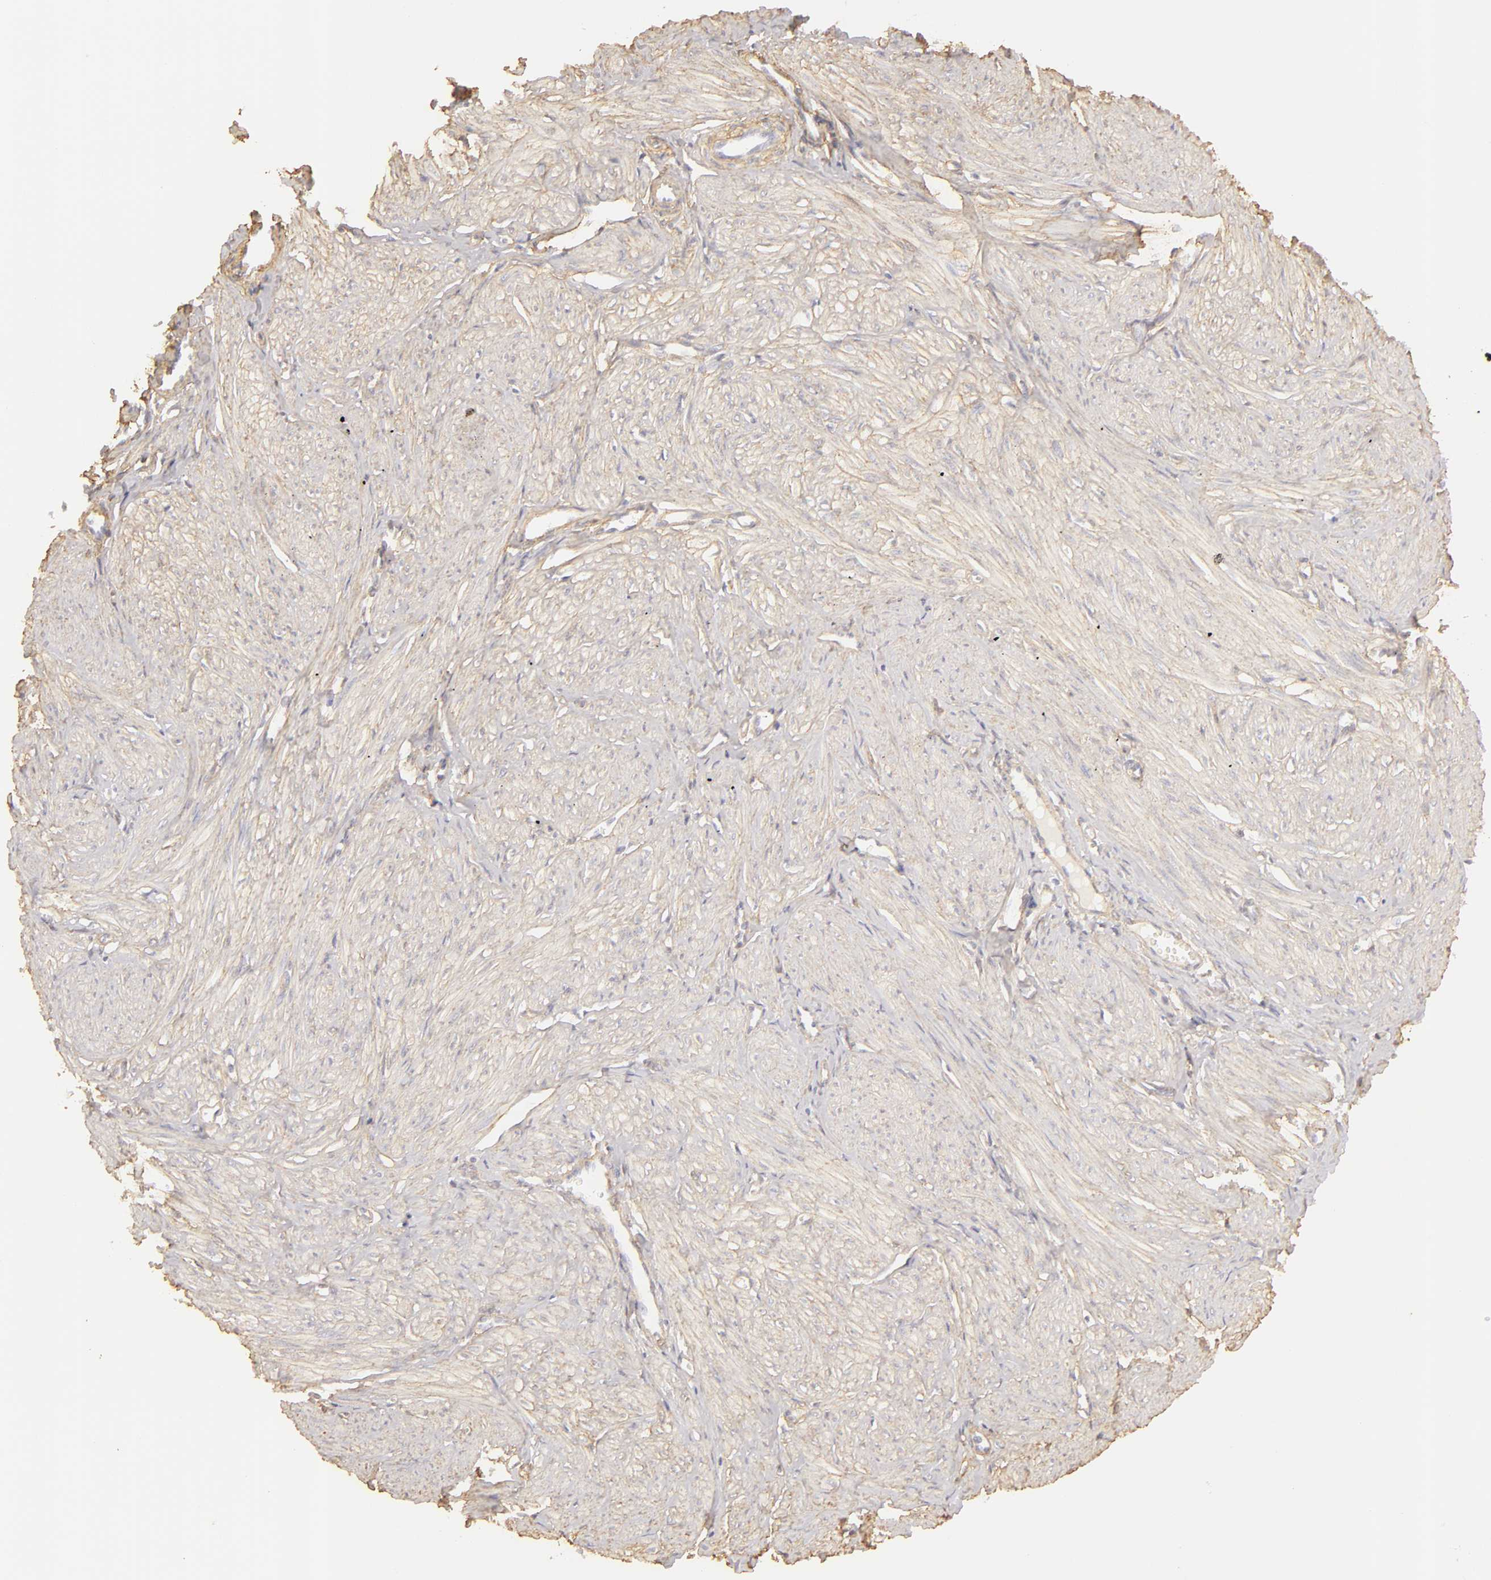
{"staining": {"intensity": "weak", "quantity": "25%-75%", "location": "cytoplasmic/membranous"}, "tissue": "smooth muscle", "cell_type": "Smooth muscle cells", "image_type": "normal", "snomed": [{"axis": "morphology", "description": "Normal tissue, NOS"}, {"axis": "topography", "description": "Uterus"}], "caption": "An image of human smooth muscle stained for a protein demonstrates weak cytoplasmic/membranous brown staining in smooth muscle cells. The staining is performed using DAB brown chromogen to label protein expression. The nuclei are counter-stained blue using hematoxylin.", "gene": "COL4A1", "patient": {"sex": "female", "age": 45}}